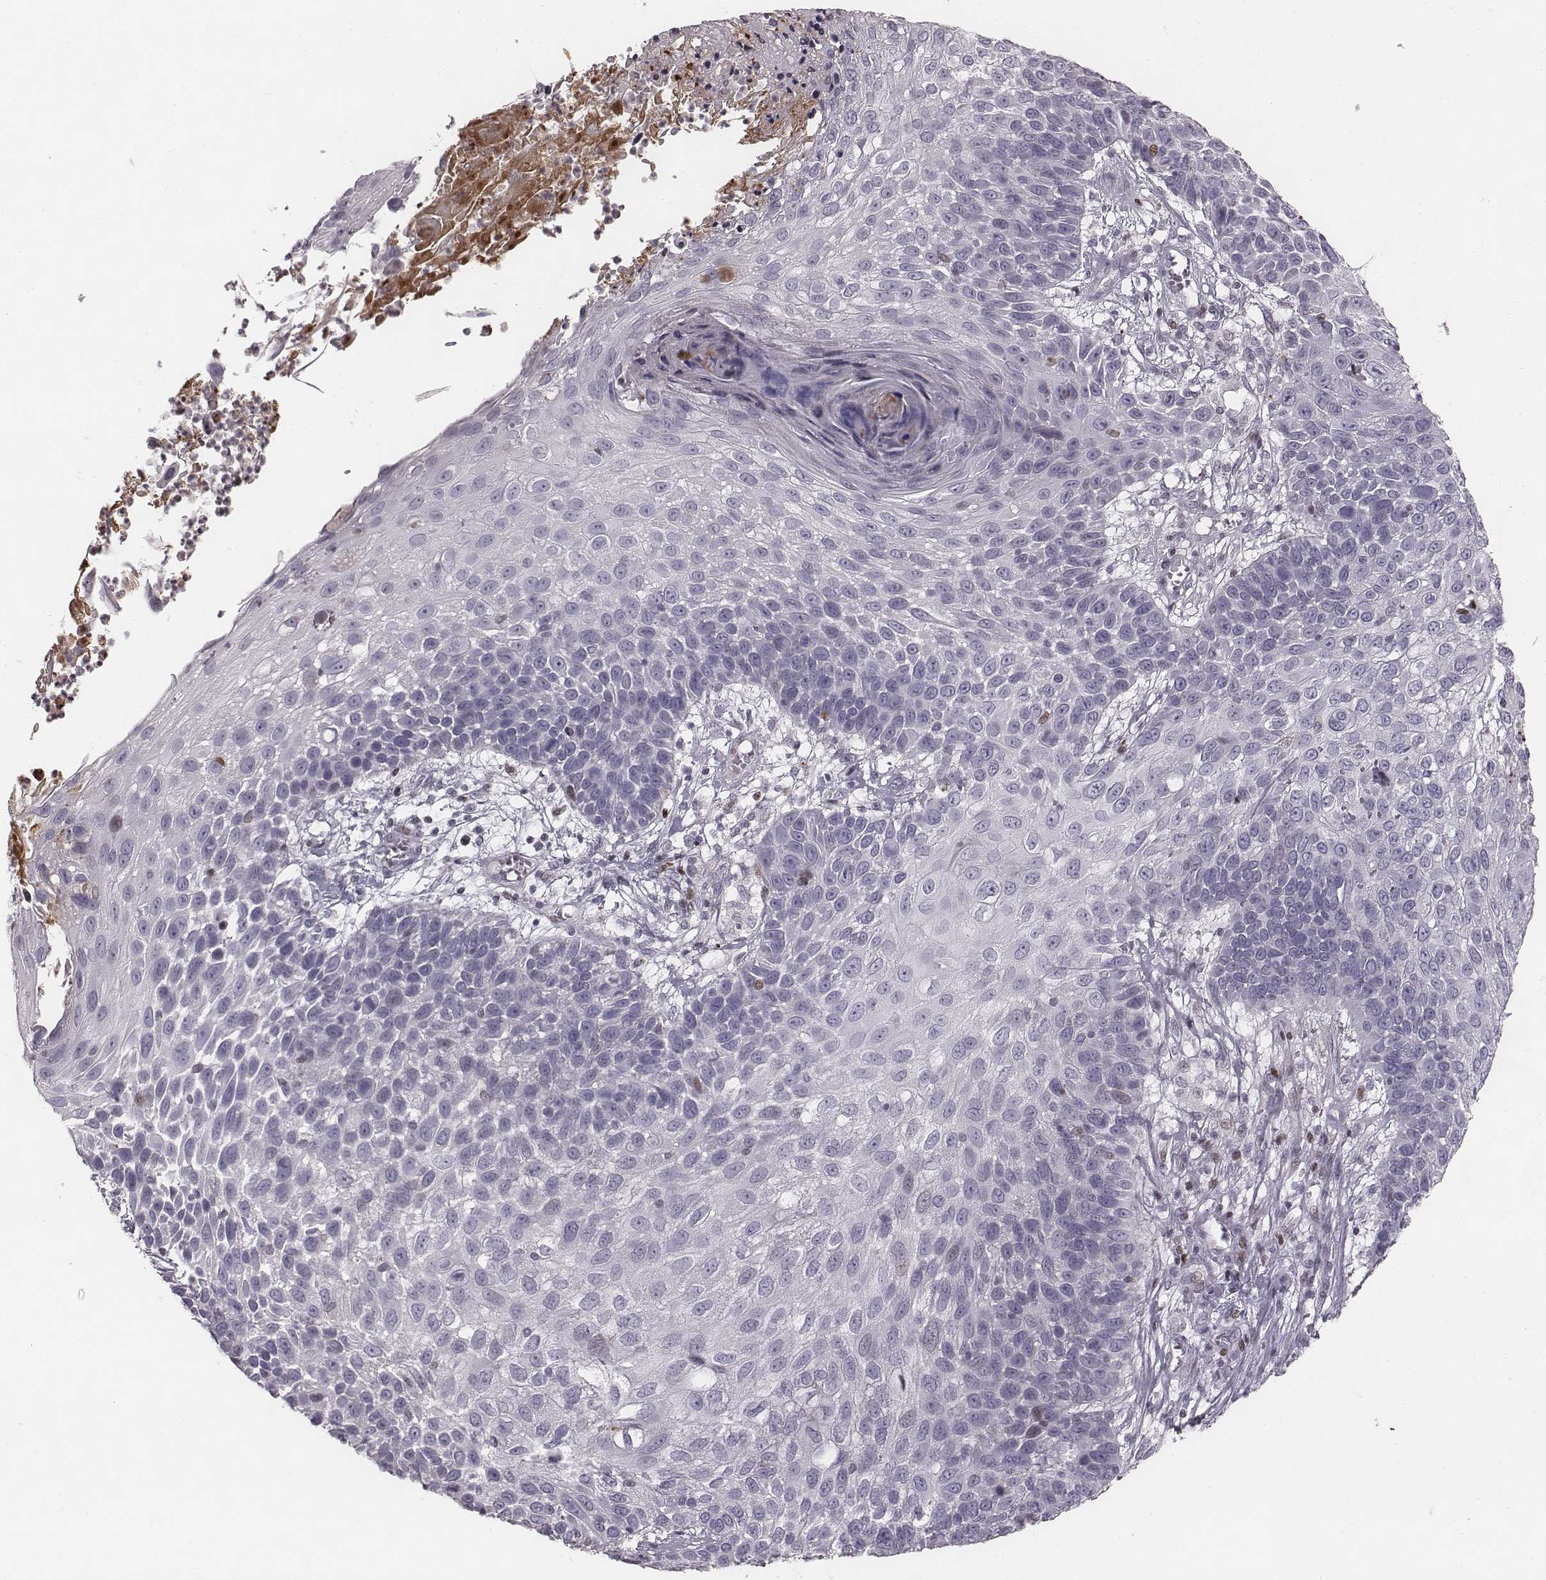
{"staining": {"intensity": "negative", "quantity": "none", "location": "none"}, "tissue": "skin cancer", "cell_type": "Tumor cells", "image_type": "cancer", "snomed": [{"axis": "morphology", "description": "Squamous cell carcinoma, NOS"}, {"axis": "topography", "description": "Skin"}], "caption": "Immunohistochemistry micrograph of neoplastic tissue: skin cancer stained with DAB (3,3'-diaminobenzidine) shows no significant protein expression in tumor cells.", "gene": "NDC1", "patient": {"sex": "male", "age": 92}}